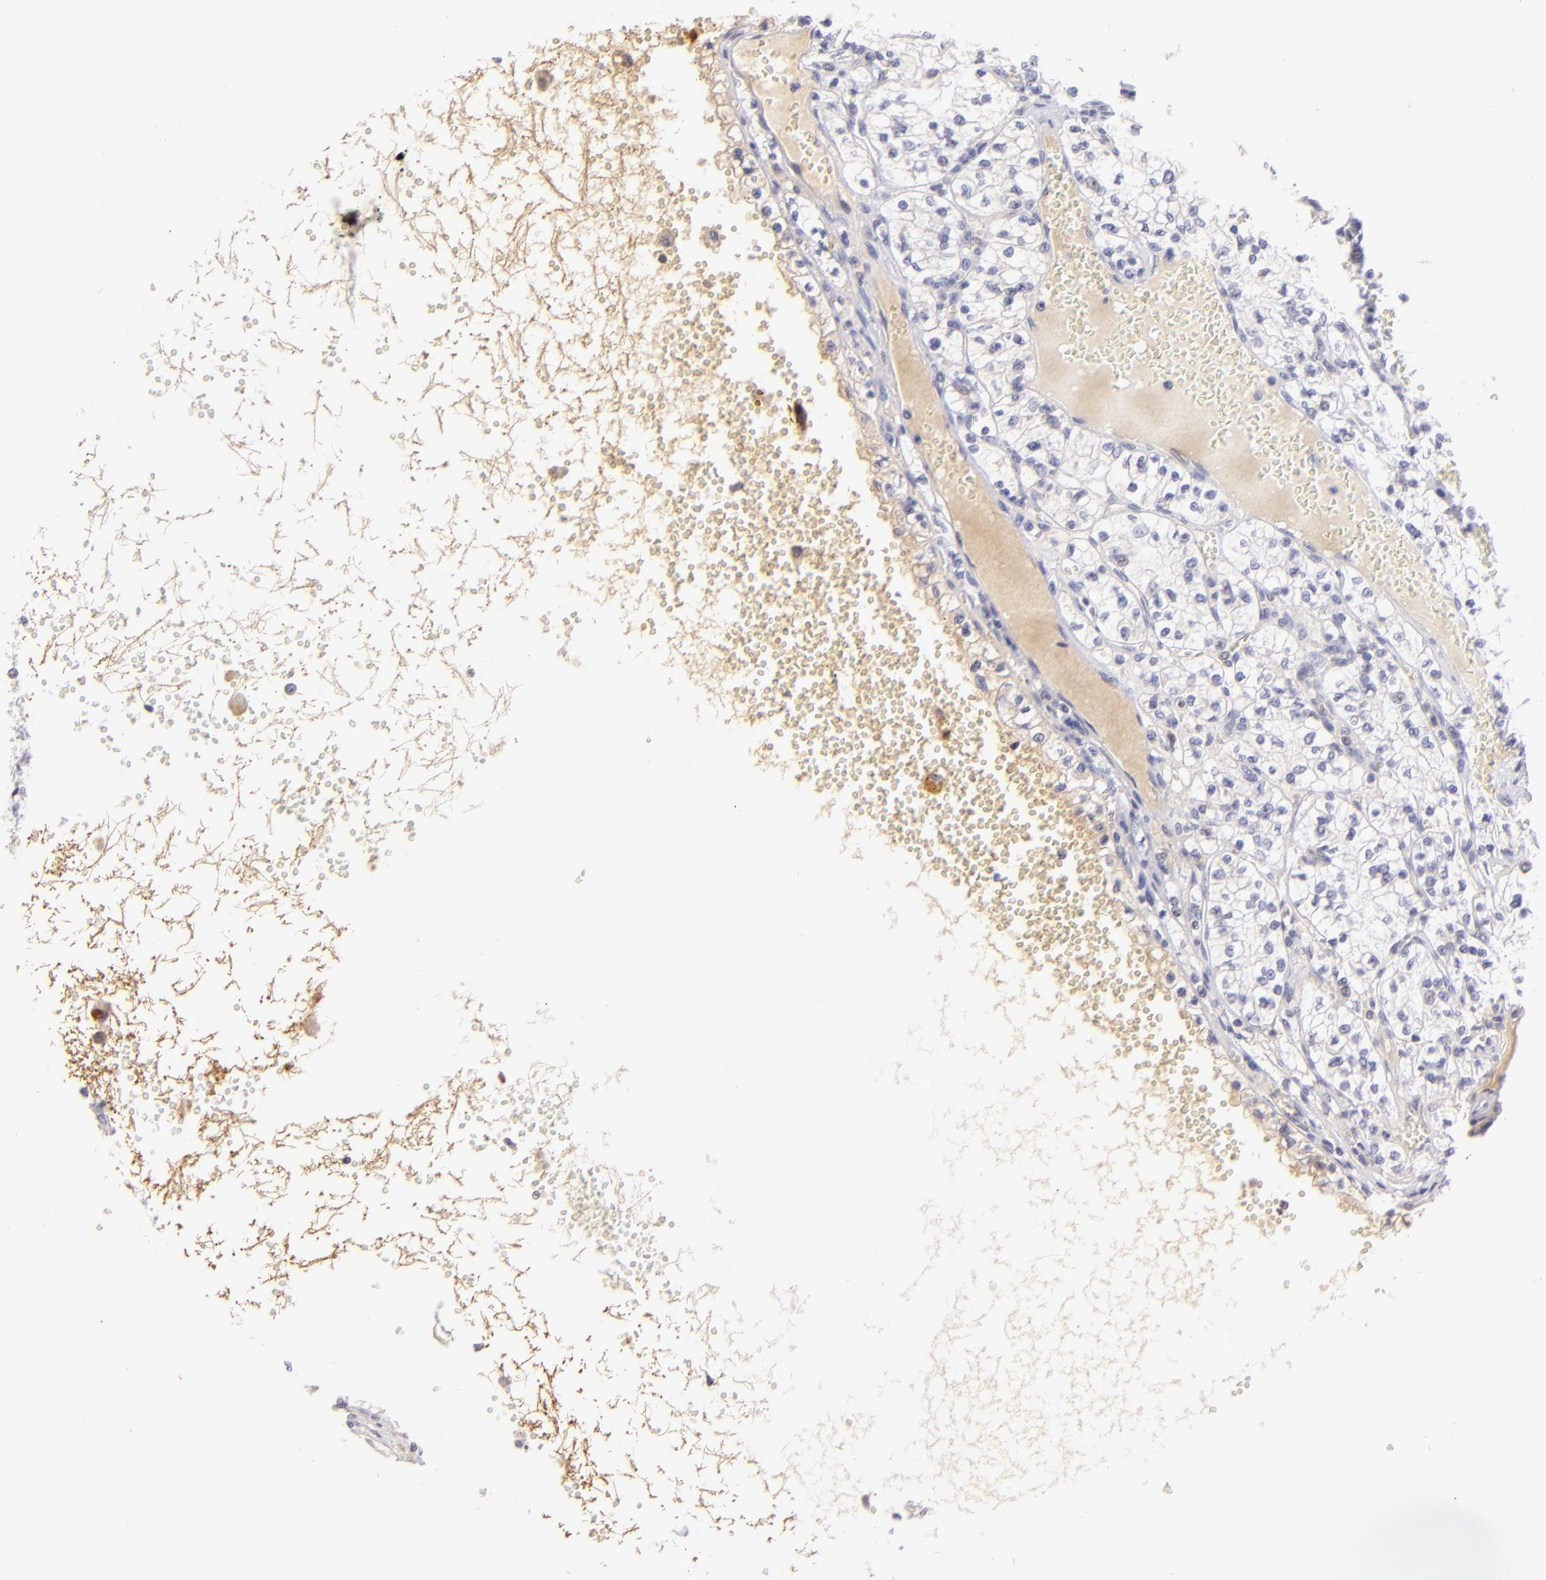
{"staining": {"intensity": "negative", "quantity": "none", "location": "none"}, "tissue": "renal cancer", "cell_type": "Tumor cells", "image_type": "cancer", "snomed": [{"axis": "morphology", "description": "Adenocarcinoma, NOS"}, {"axis": "topography", "description": "Kidney"}], "caption": "Immunohistochemistry (IHC) image of neoplastic tissue: adenocarcinoma (renal) stained with DAB displays no significant protein staining in tumor cells.", "gene": "MAGEA1", "patient": {"sex": "male", "age": 61}}